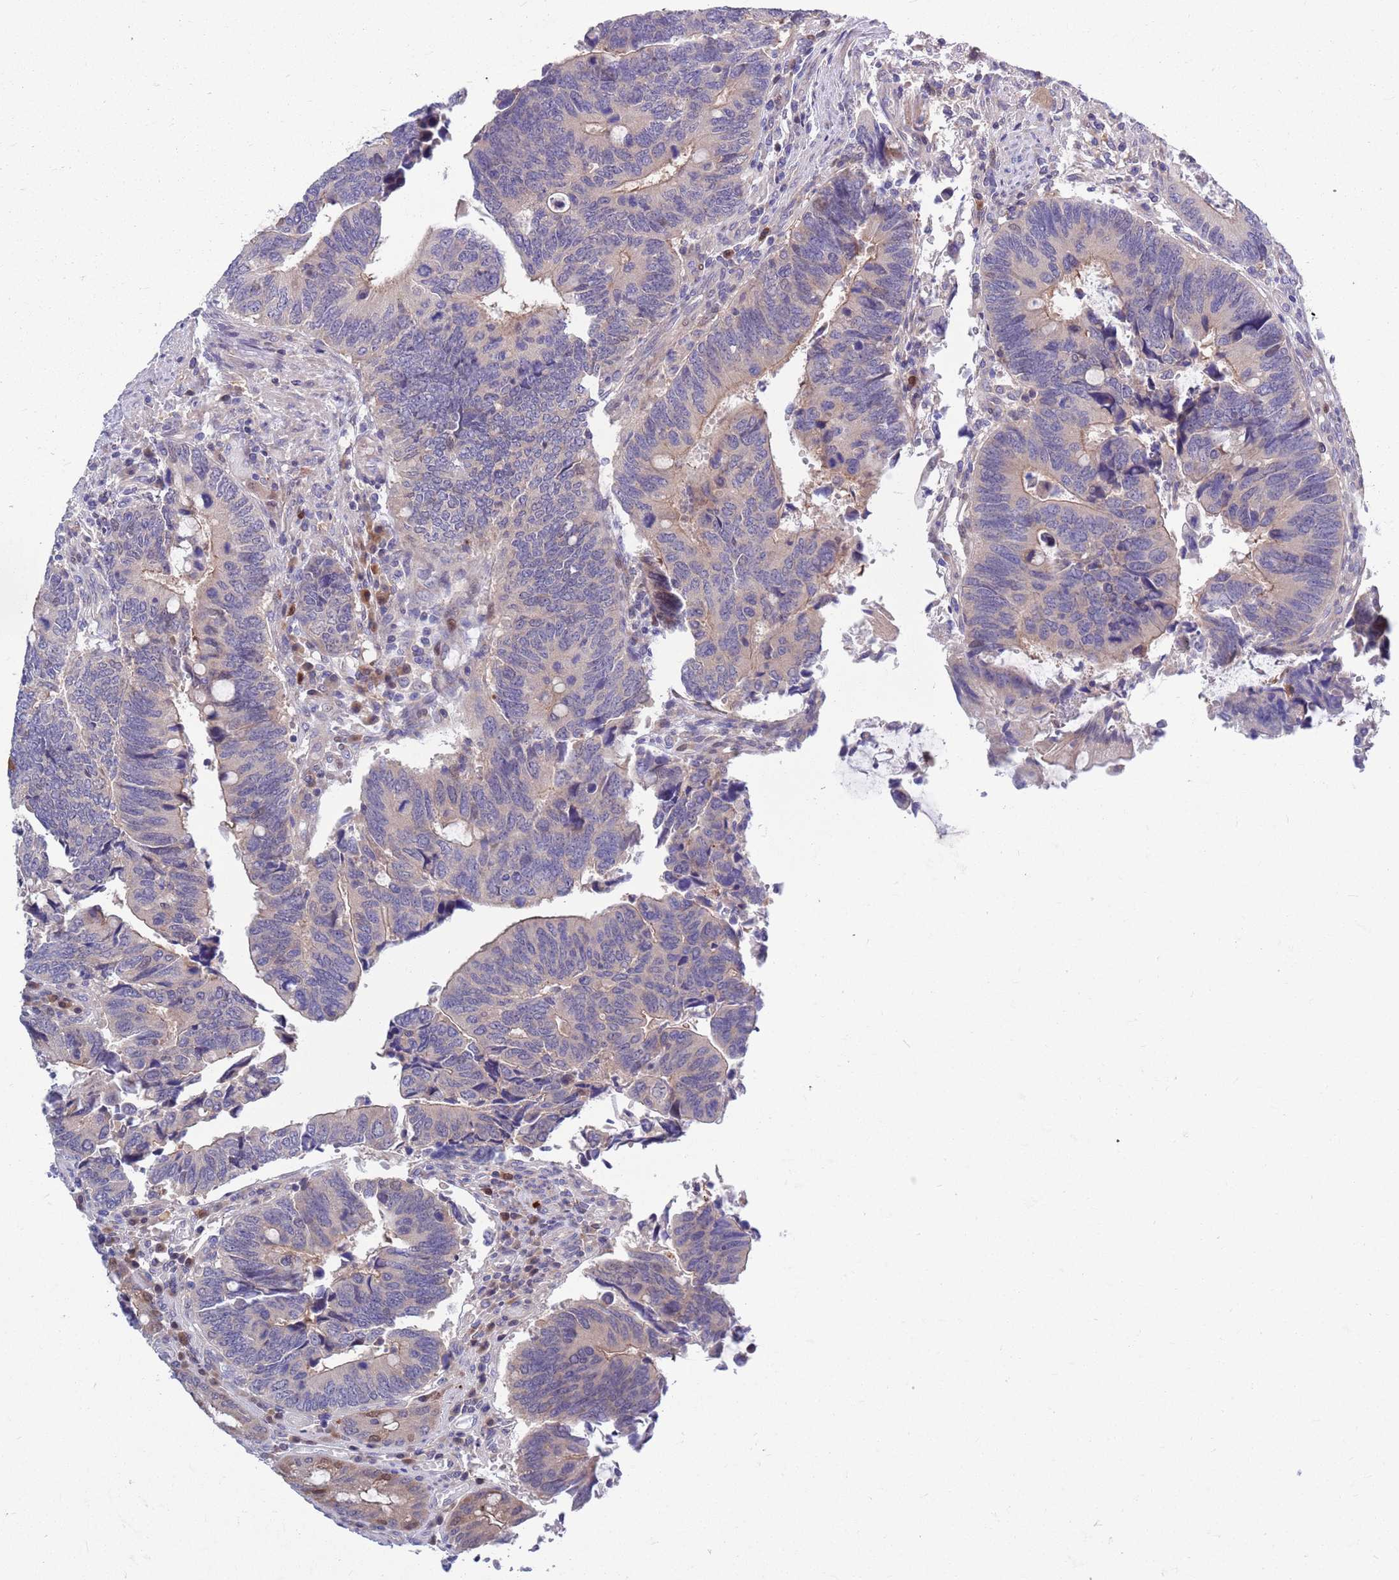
{"staining": {"intensity": "weak", "quantity": "<25%", "location": "cytoplasmic/membranous"}, "tissue": "colorectal cancer", "cell_type": "Tumor cells", "image_type": "cancer", "snomed": [{"axis": "morphology", "description": "Adenocarcinoma, NOS"}, {"axis": "topography", "description": "Colon"}], "caption": "The immunohistochemistry (IHC) micrograph has no significant positivity in tumor cells of adenocarcinoma (colorectal) tissue.", "gene": "KLHL29", "patient": {"sex": "male", "age": 87}}